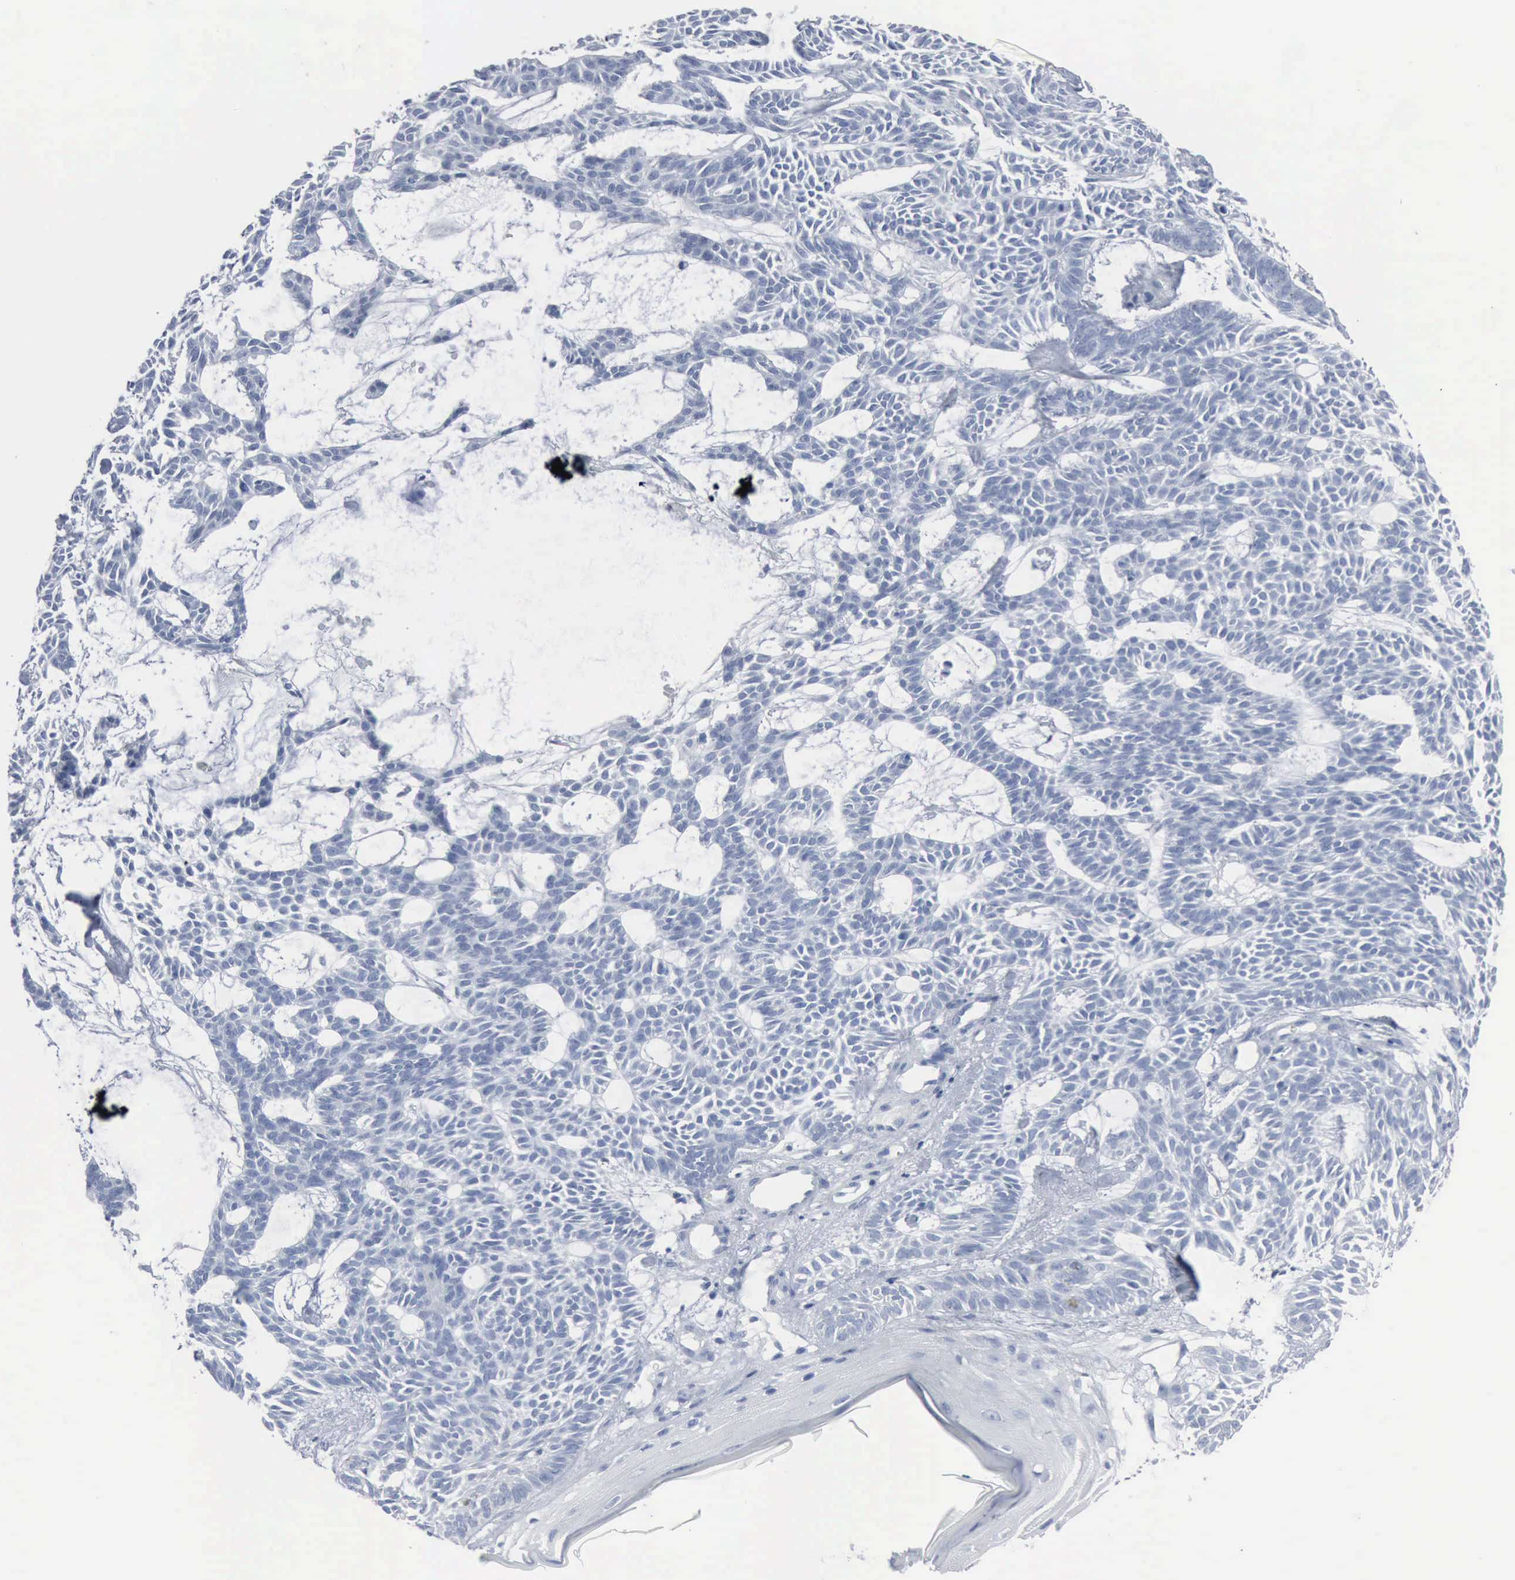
{"staining": {"intensity": "negative", "quantity": "none", "location": "none"}, "tissue": "skin cancer", "cell_type": "Tumor cells", "image_type": "cancer", "snomed": [{"axis": "morphology", "description": "Basal cell carcinoma"}, {"axis": "topography", "description": "Skin"}], "caption": "Photomicrograph shows no significant protein positivity in tumor cells of skin cancer.", "gene": "DMD", "patient": {"sex": "male", "age": 75}}